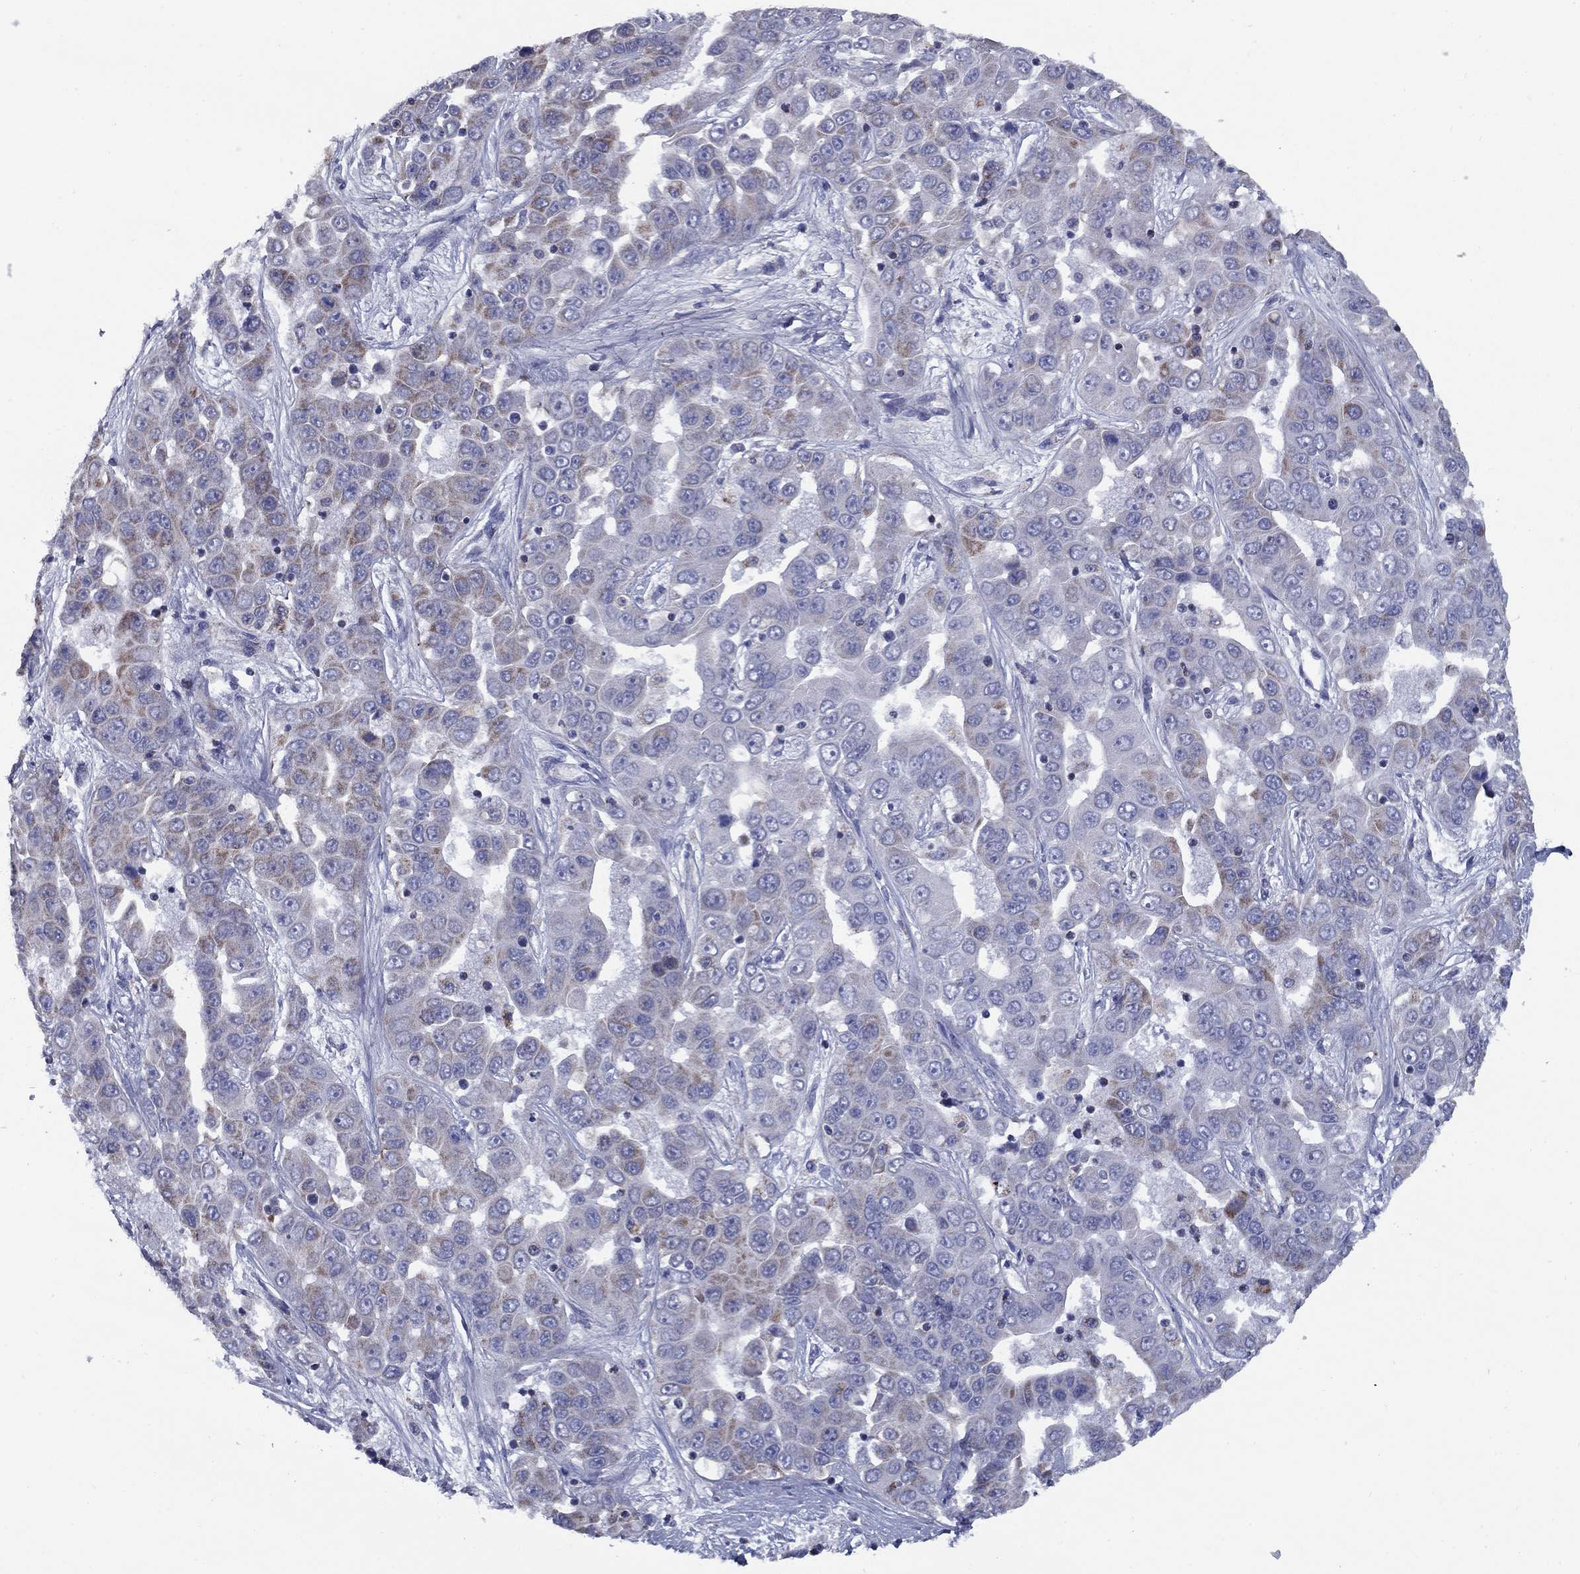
{"staining": {"intensity": "moderate", "quantity": "<25%", "location": "cytoplasmic/membranous"}, "tissue": "liver cancer", "cell_type": "Tumor cells", "image_type": "cancer", "snomed": [{"axis": "morphology", "description": "Cholangiocarcinoma"}, {"axis": "topography", "description": "Liver"}], "caption": "This histopathology image demonstrates liver cancer stained with IHC to label a protein in brown. The cytoplasmic/membranous of tumor cells show moderate positivity for the protein. Nuclei are counter-stained blue.", "gene": "NDUFA4L2", "patient": {"sex": "female", "age": 52}}